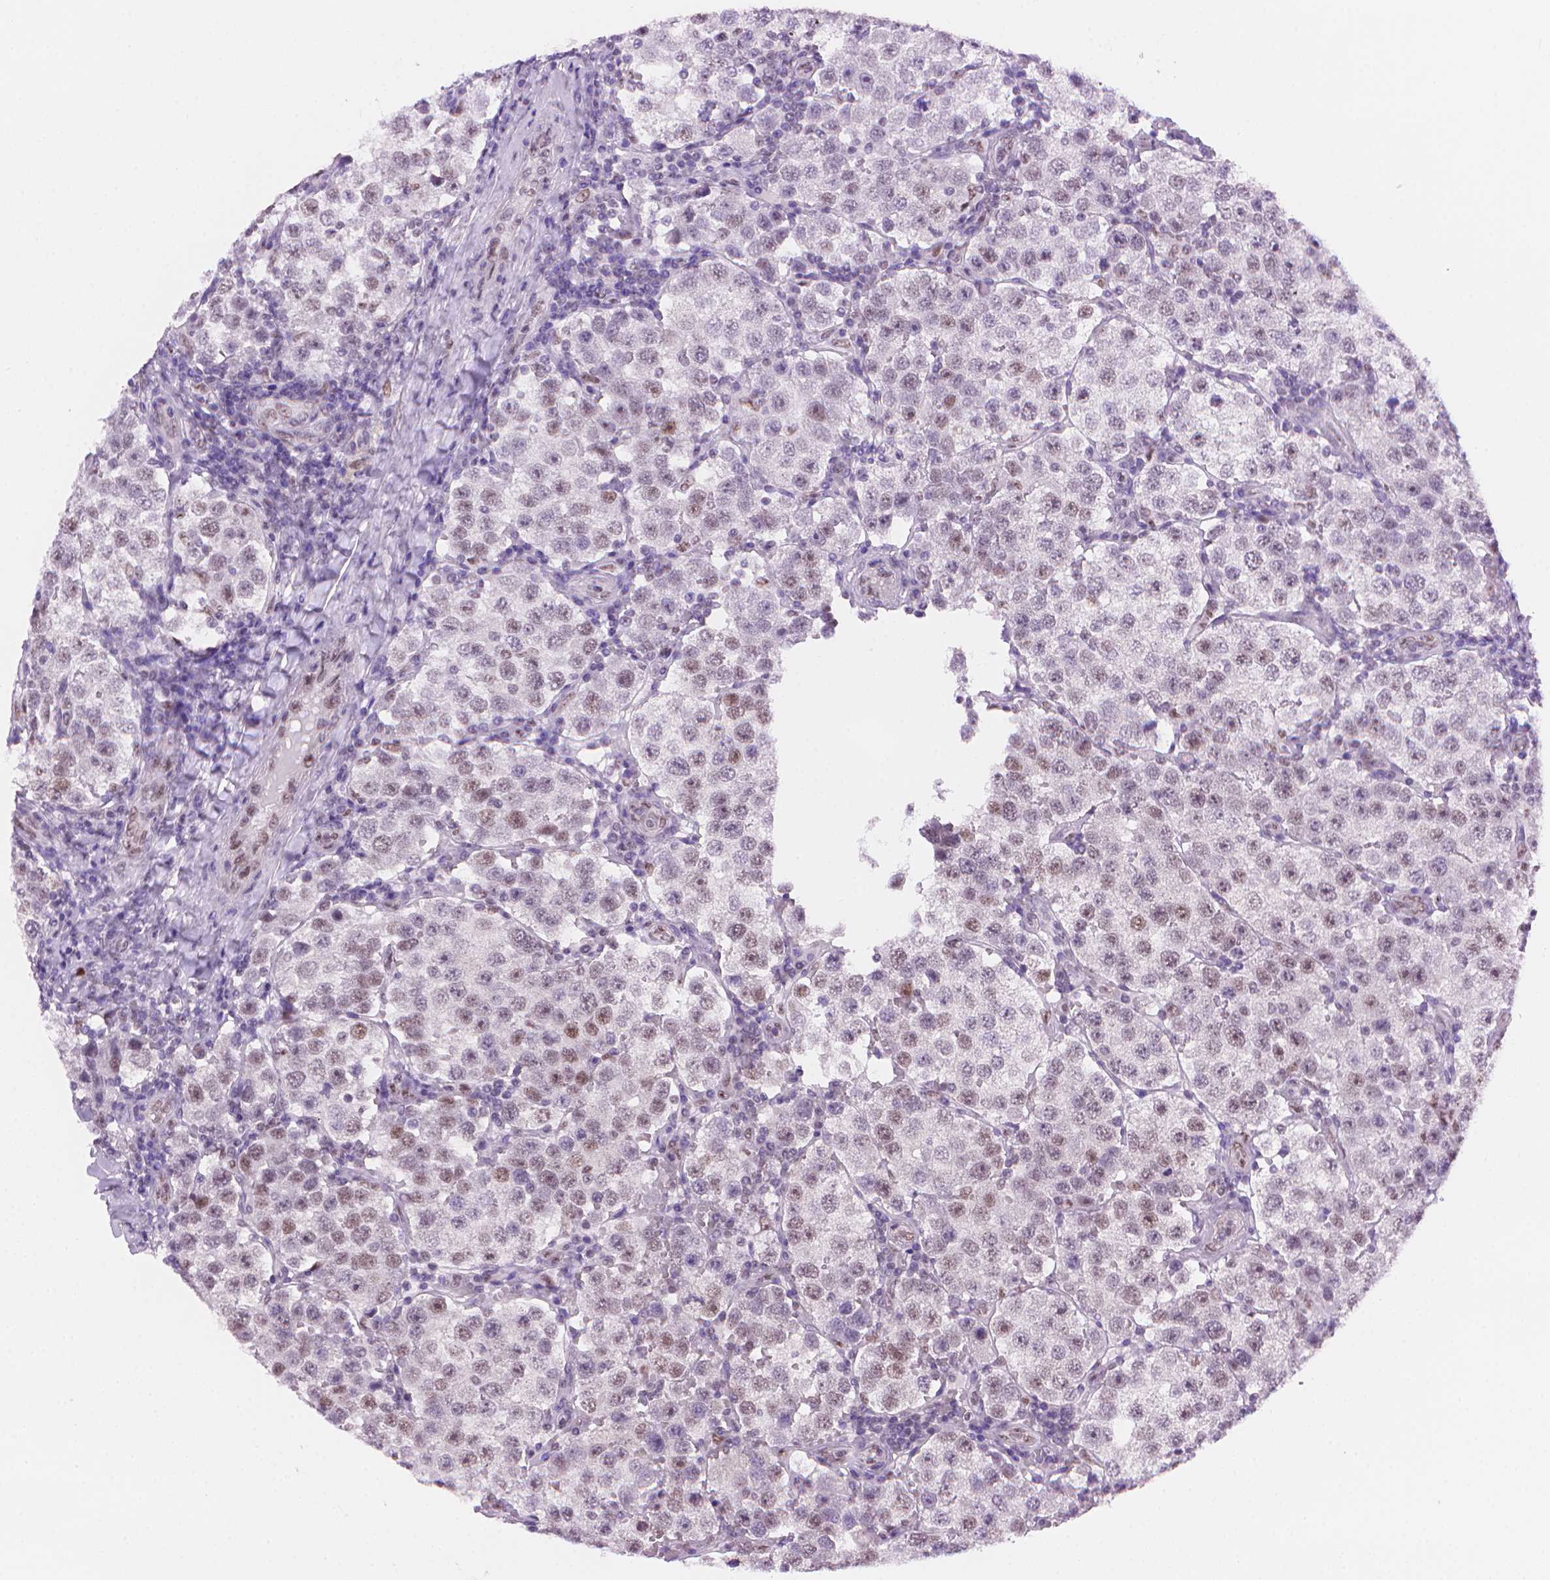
{"staining": {"intensity": "moderate", "quantity": "<25%", "location": "nuclear"}, "tissue": "testis cancer", "cell_type": "Tumor cells", "image_type": "cancer", "snomed": [{"axis": "morphology", "description": "Seminoma, NOS"}, {"axis": "topography", "description": "Testis"}], "caption": "Testis seminoma stained with a brown dye displays moderate nuclear positive positivity in approximately <25% of tumor cells.", "gene": "UBN1", "patient": {"sex": "male", "age": 37}}